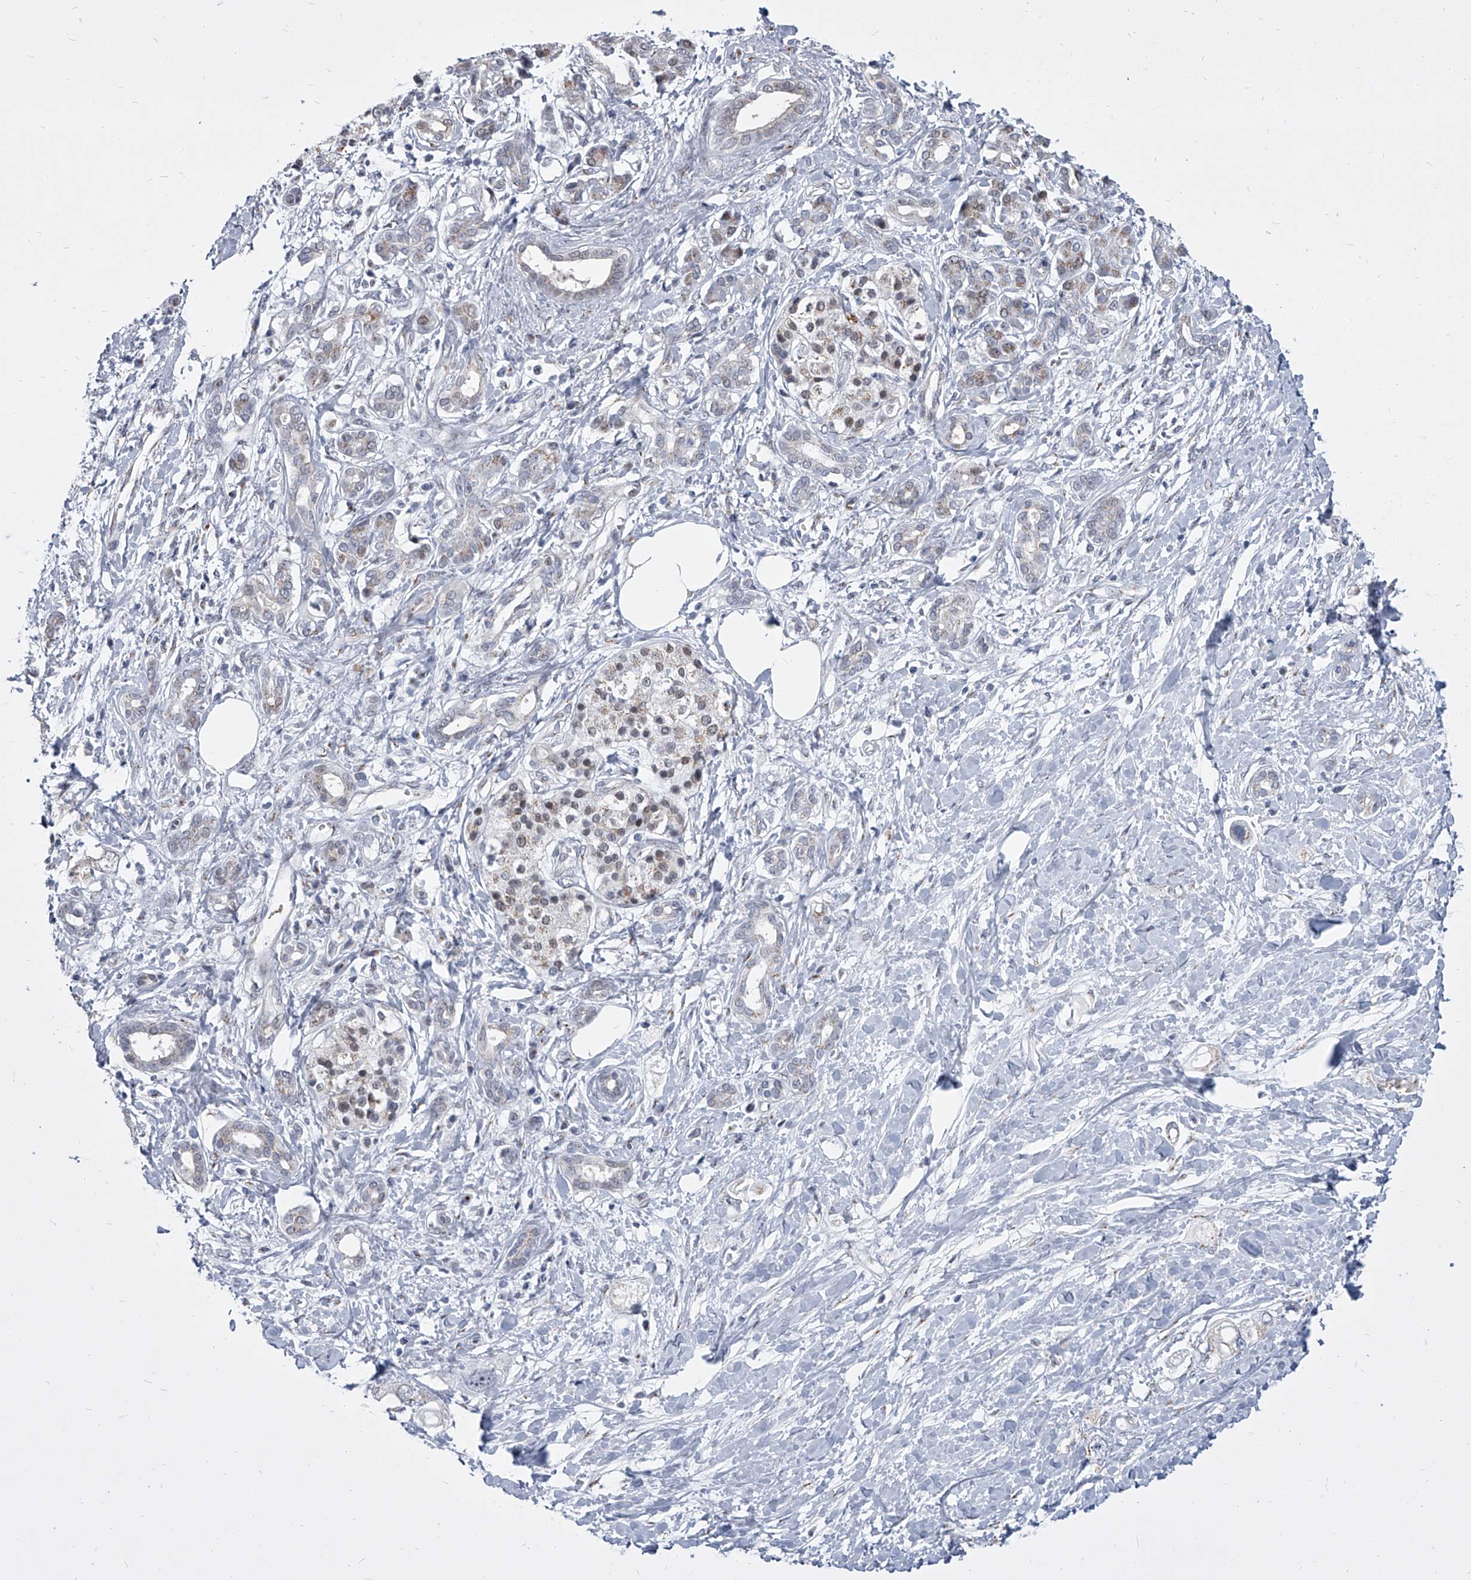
{"staining": {"intensity": "negative", "quantity": "none", "location": "none"}, "tissue": "pancreatic cancer", "cell_type": "Tumor cells", "image_type": "cancer", "snomed": [{"axis": "morphology", "description": "Adenocarcinoma, NOS"}, {"axis": "topography", "description": "Pancreas"}], "caption": "This is an IHC image of human pancreatic adenocarcinoma. There is no staining in tumor cells.", "gene": "EVA1C", "patient": {"sex": "female", "age": 56}}